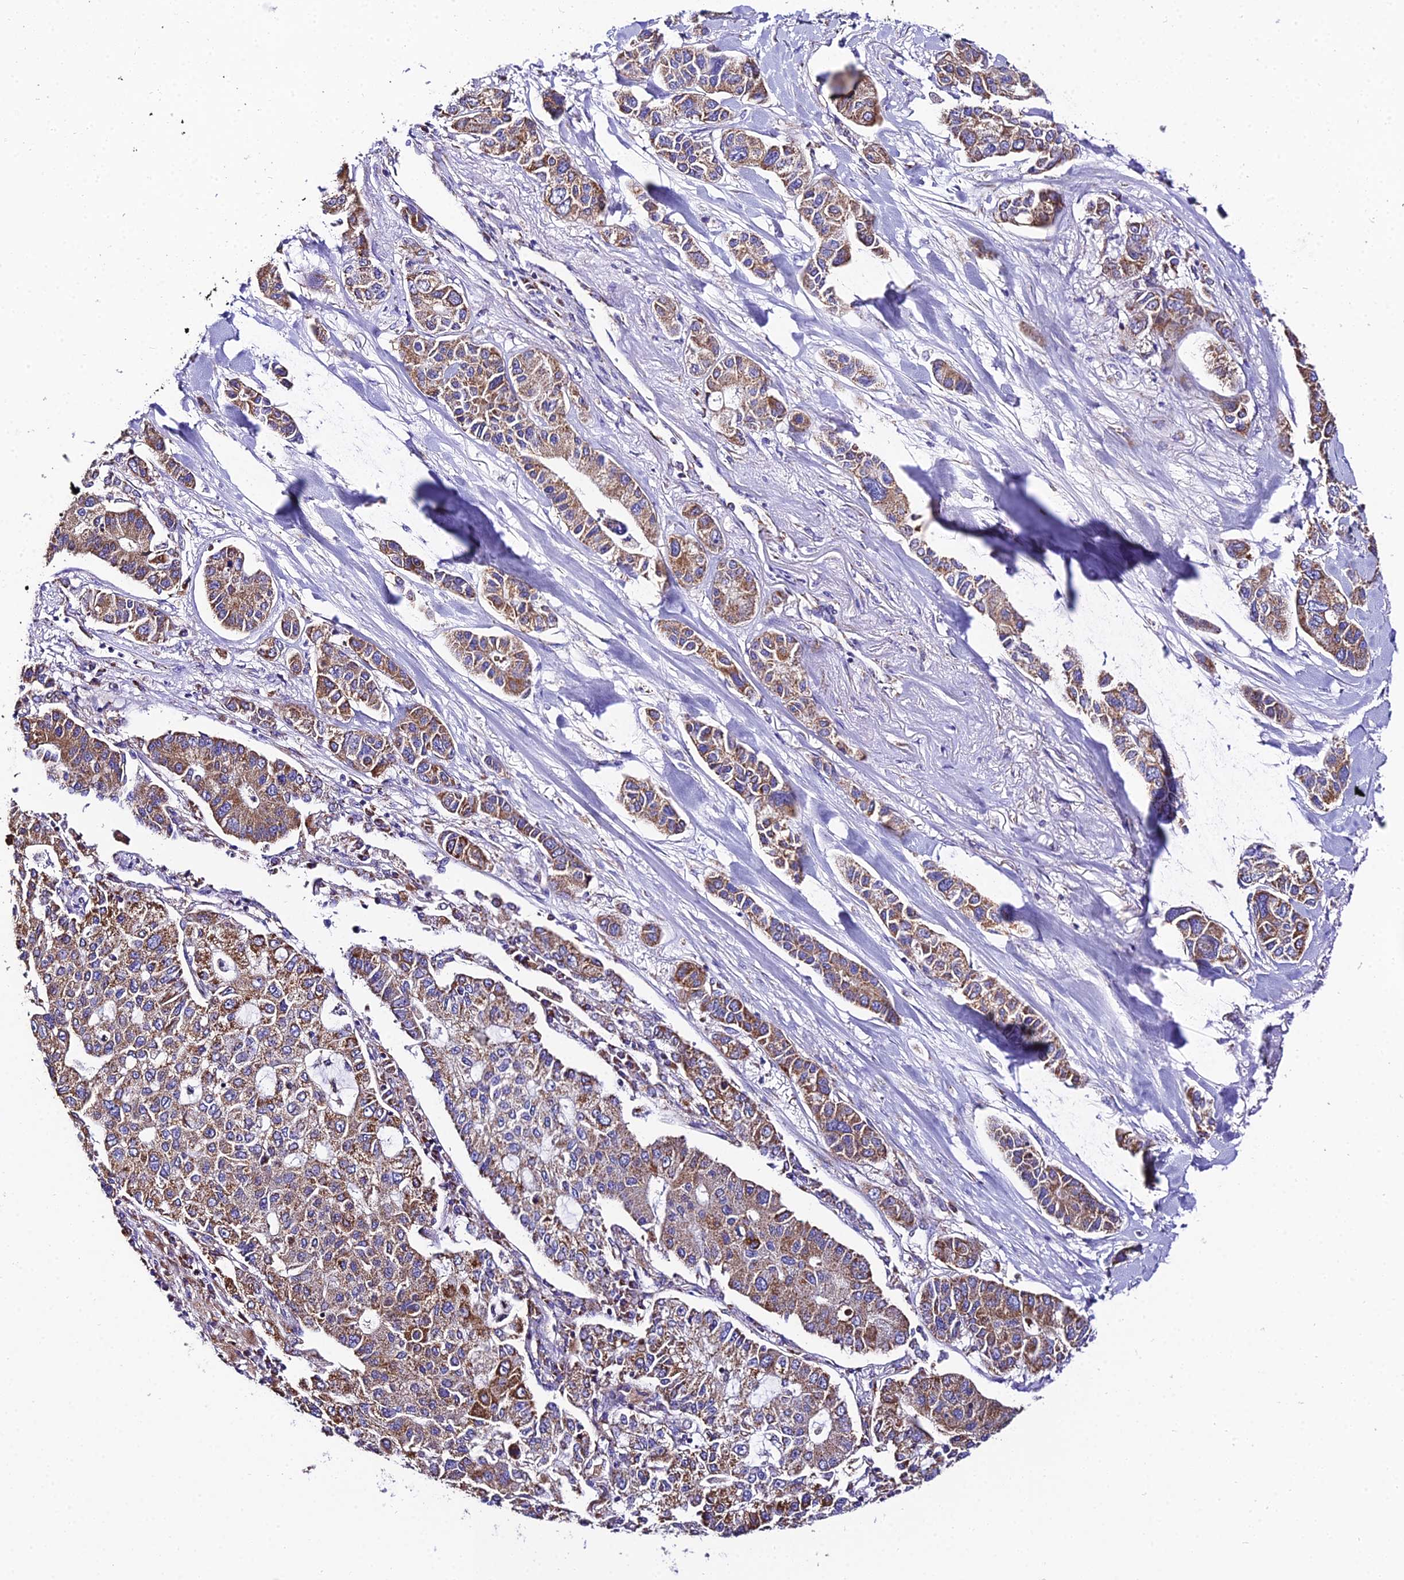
{"staining": {"intensity": "moderate", "quantity": ">75%", "location": "cytoplasmic/membranous"}, "tissue": "lung cancer", "cell_type": "Tumor cells", "image_type": "cancer", "snomed": [{"axis": "morphology", "description": "Adenocarcinoma, NOS"}, {"axis": "topography", "description": "Lung"}], "caption": "Lung adenocarcinoma stained with a protein marker exhibits moderate staining in tumor cells.", "gene": "OCIAD1", "patient": {"sex": "male", "age": 49}}